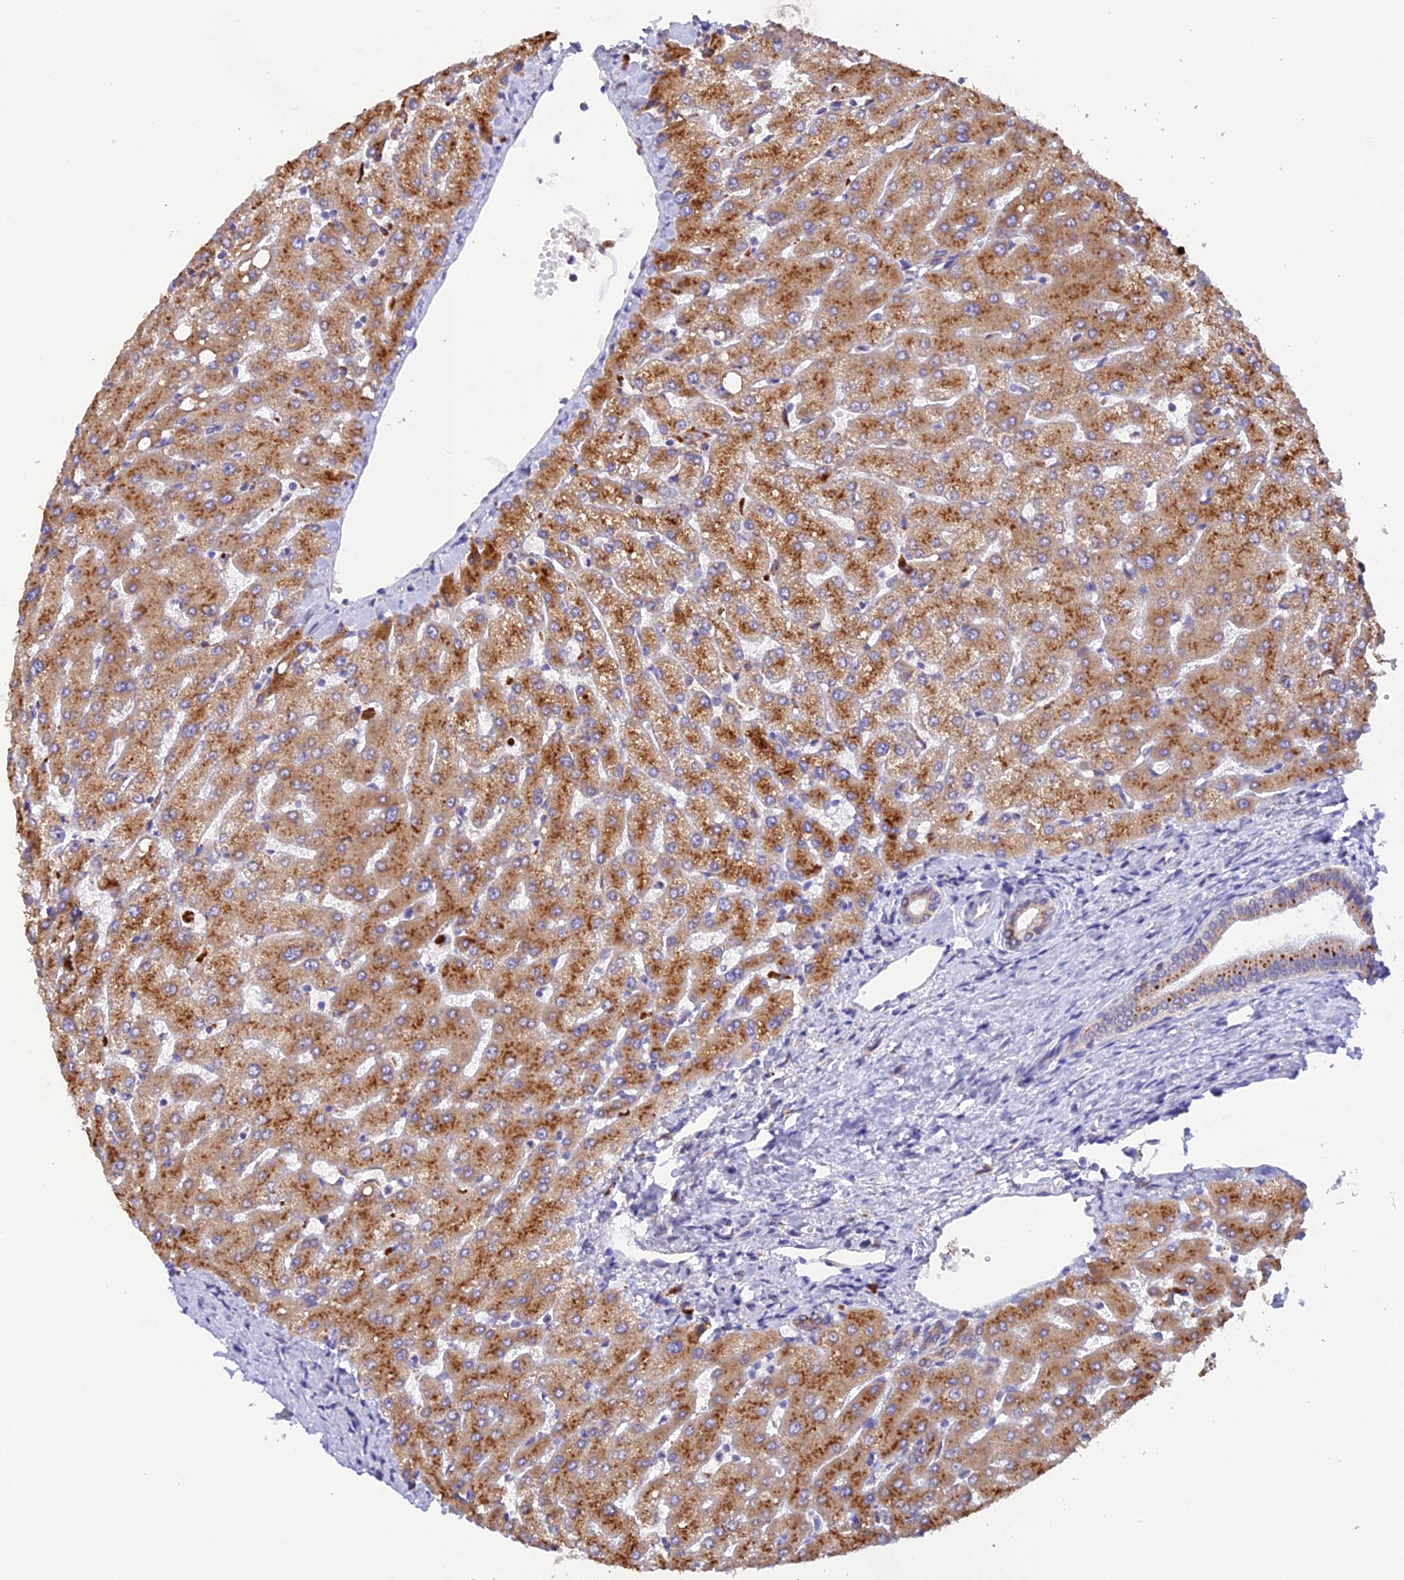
{"staining": {"intensity": "moderate", "quantity": "25%-75%", "location": "cytoplasmic/membranous"}, "tissue": "liver", "cell_type": "Cholangiocytes", "image_type": "normal", "snomed": [{"axis": "morphology", "description": "Normal tissue, NOS"}, {"axis": "topography", "description": "Liver"}], "caption": "Protein staining of normal liver exhibits moderate cytoplasmic/membranous positivity in approximately 25%-75% of cholangiocytes.", "gene": "ENSG00000255439", "patient": {"sex": "female", "age": 54}}